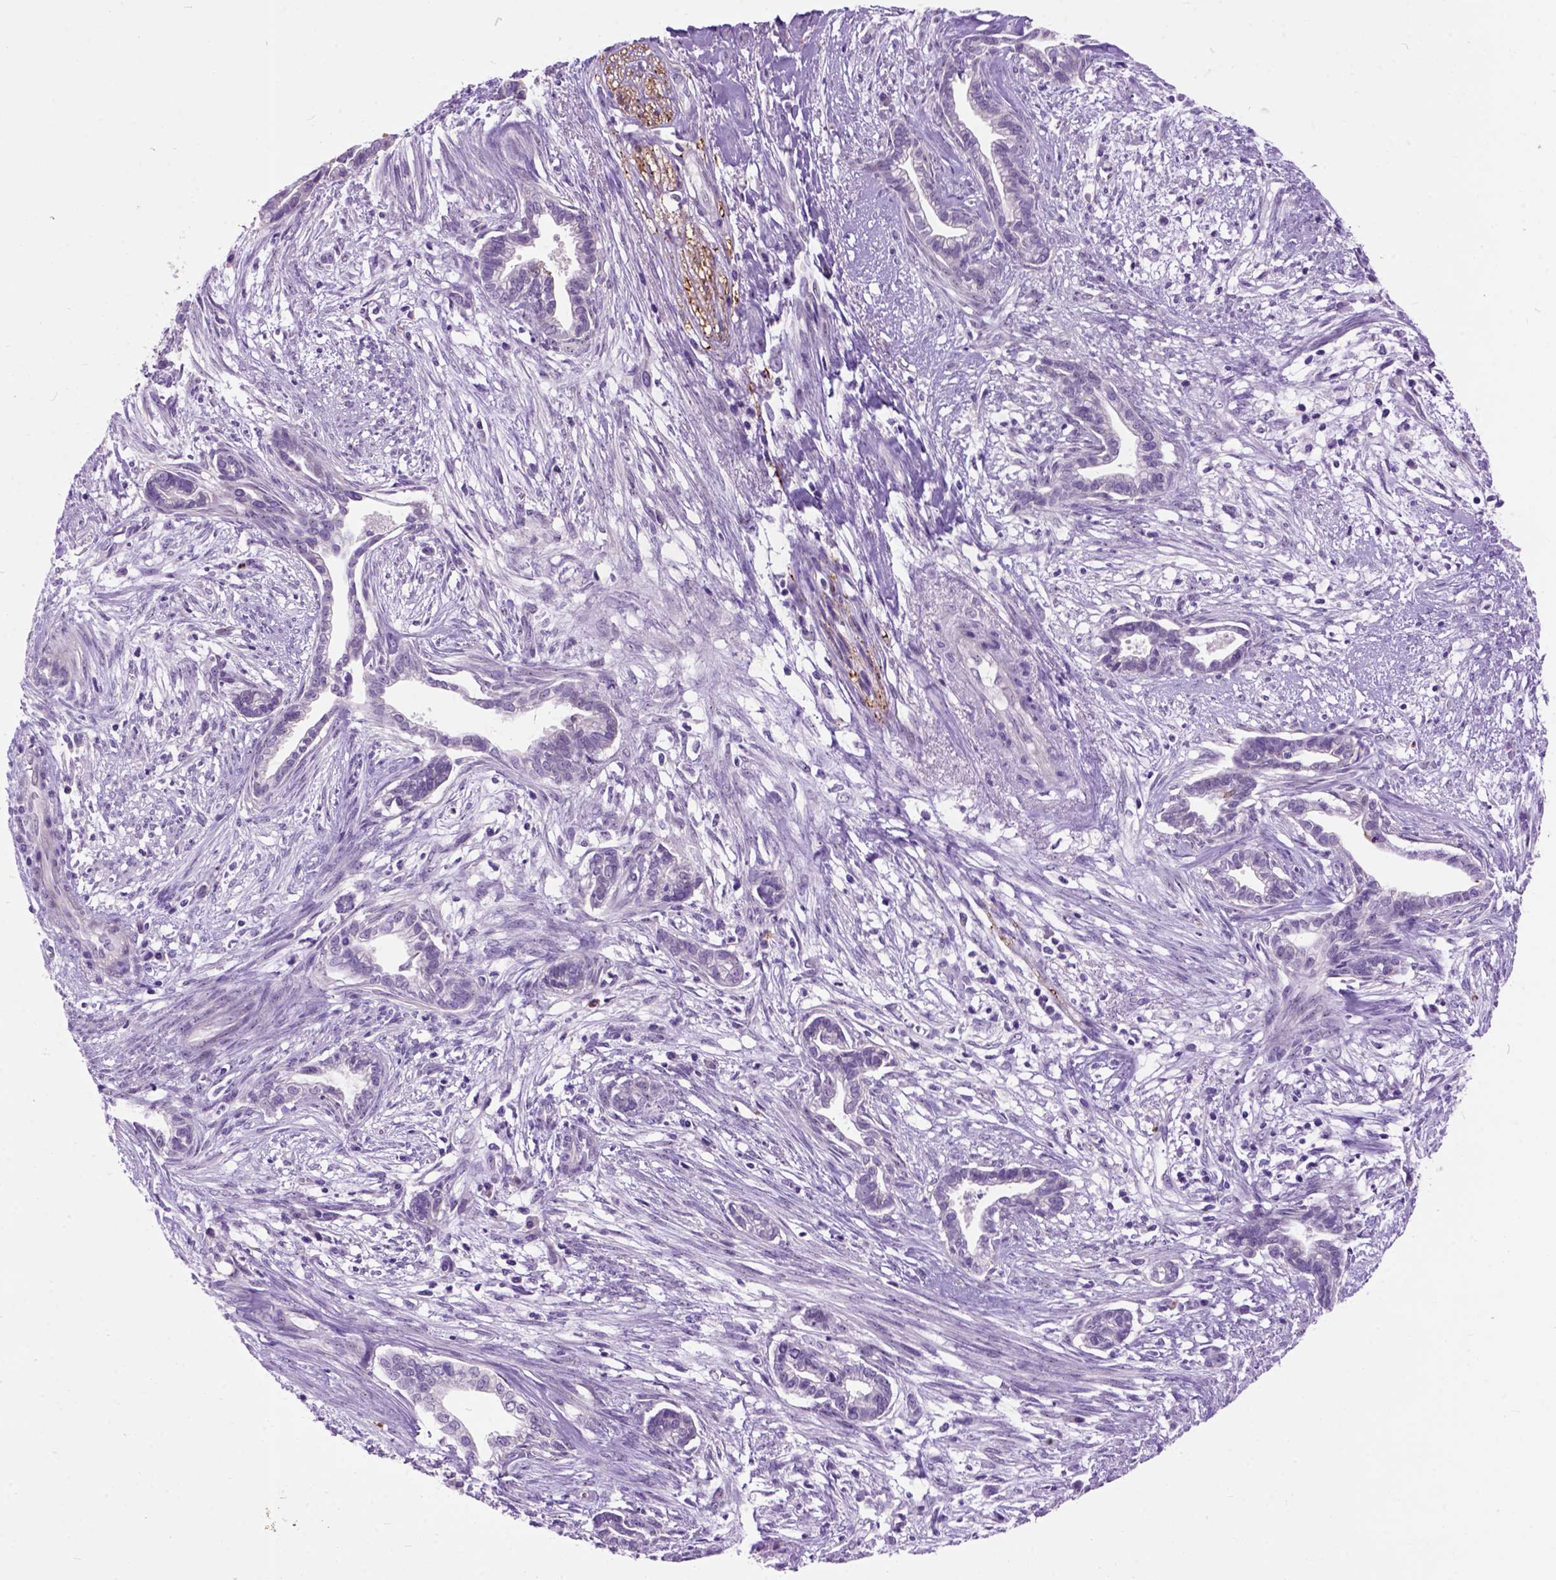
{"staining": {"intensity": "negative", "quantity": "none", "location": "none"}, "tissue": "cervical cancer", "cell_type": "Tumor cells", "image_type": "cancer", "snomed": [{"axis": "morphology", "description": "Adenocarcinoma, NOS"}, {"axis": "topography", "description": "Cervix"}], "caption": "Histopathology image shows no protein expression in tumor cells of cervical adenocarcinoma tissue.", "gene": "MAPT", "patient": {"sex": "female", "age": 62}}